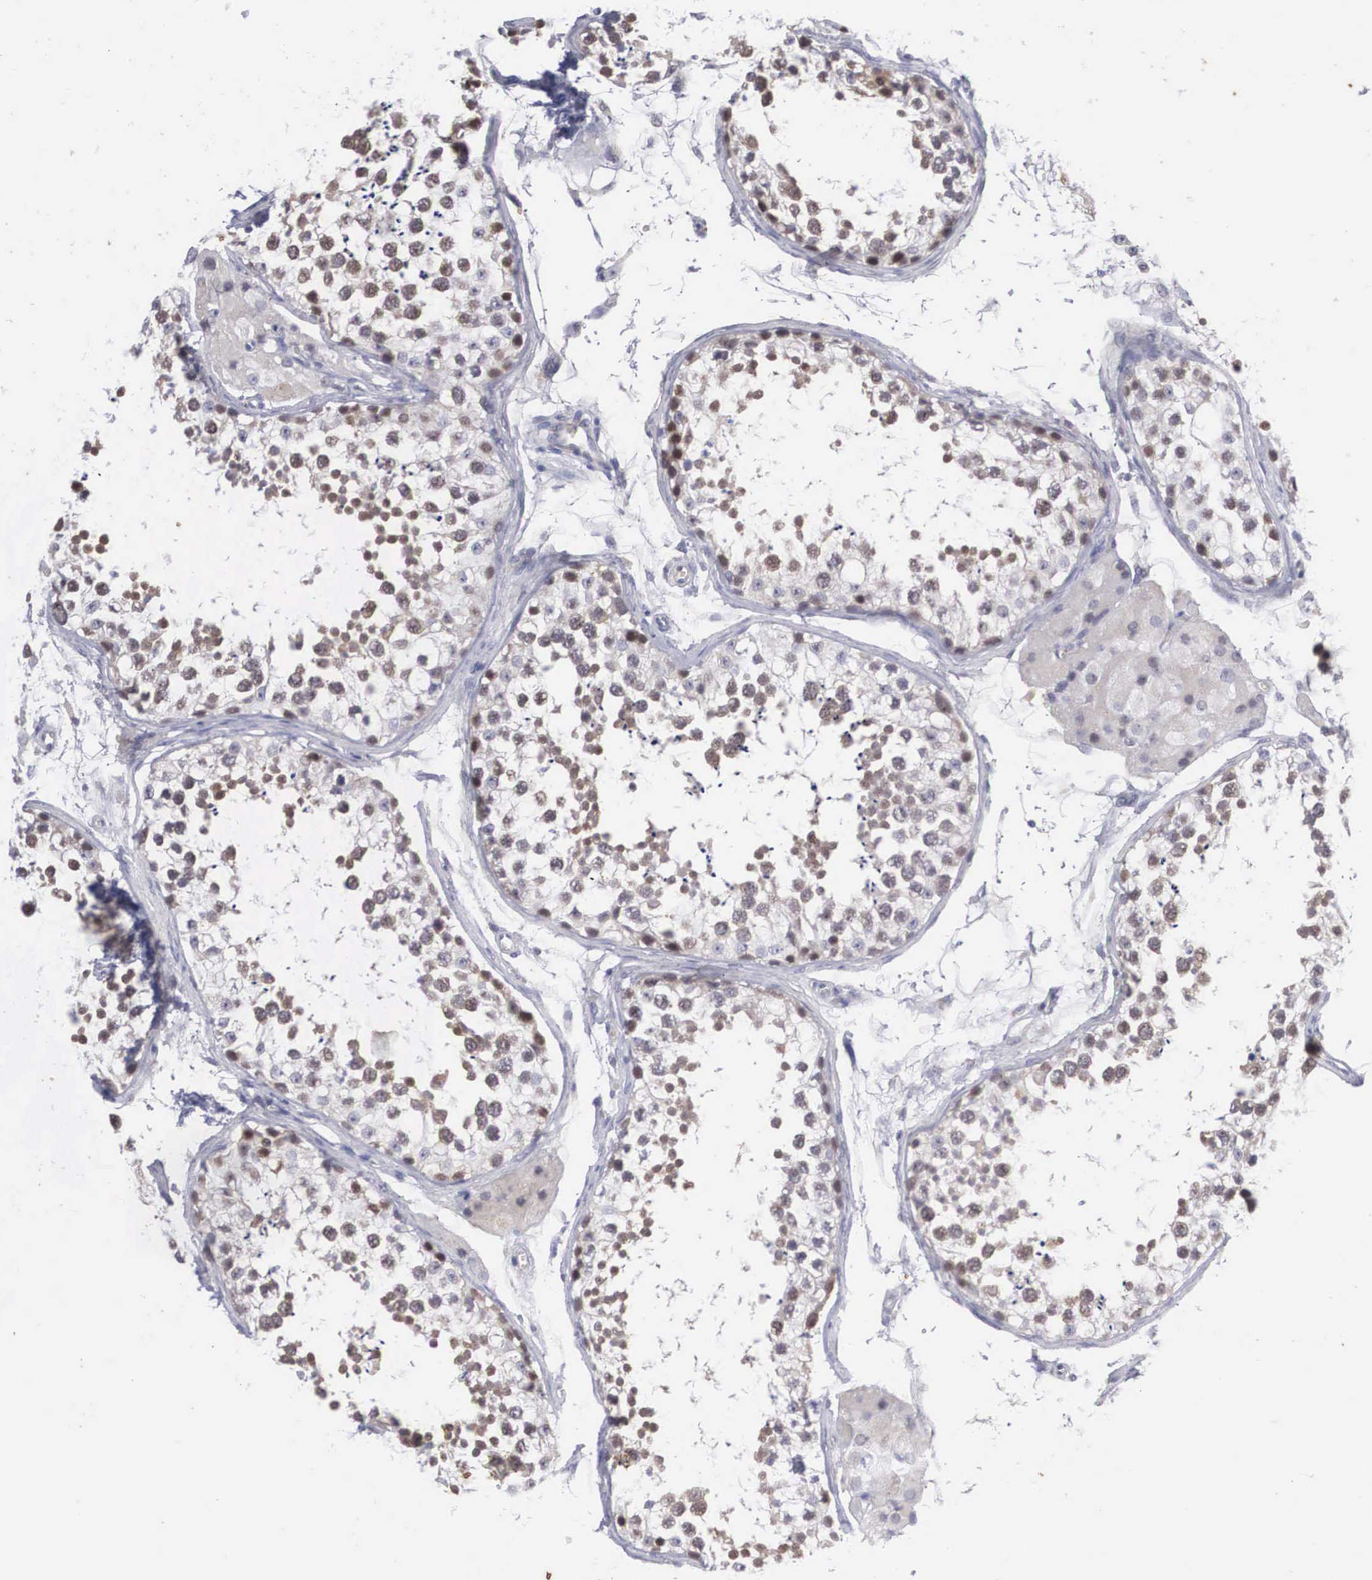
{"staining": {"intensity": "moderate", "quantity": "<25%", "location": "cytoplasmic/membranous"}, "tissue": "testis", "cell_type": "Cells in seminiferous ducts", "image_type": "normal", "snomed": [{"axis": "morphology", "description": "Normal tissue, NOS"}, {"axis": "topography", "description": "Testis"}], "caption": "Benign testis was stained to show a protein in brown. There is low levels of moderate cytoplasmic/membranous expression in about <25% of cells in seminiferous ducts.", "gene": "RBPJ", "patient": {"sex": "male", "age": 57}}